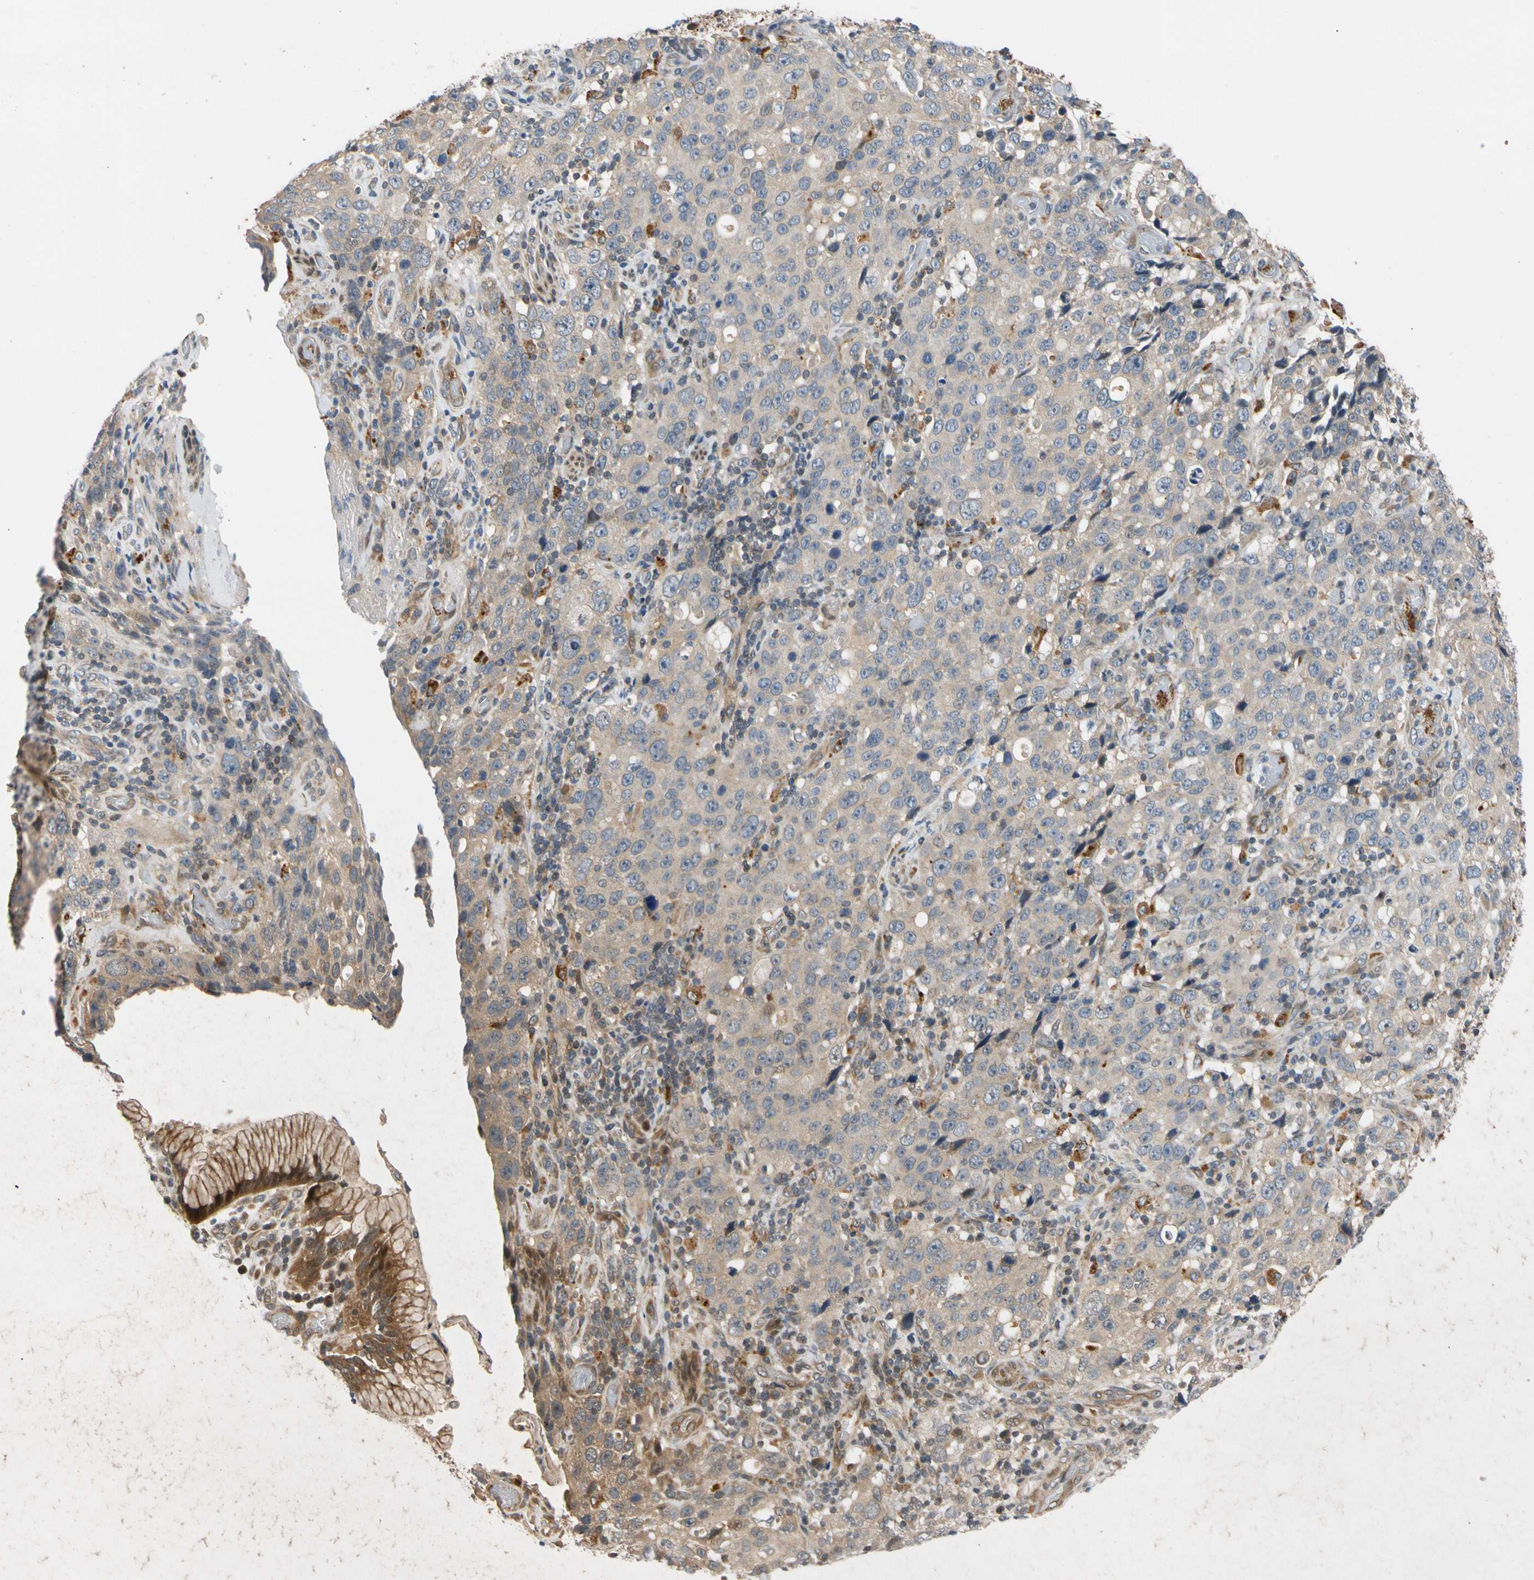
{"staining": {"intensity": "moderate", "quantity": "<25%", "location": "cytoplasmic/membranous"}, "tissue": "stomach cancer", "cell_type": "Tumor cells", "image_type": "cancer", "snomed": [{"axis": "morphology", "description": "Normal tissue, NOS"}, {"axis": "morphology", "description": "Adenocarcinoma, NOS"}, {"axis": "topography", "description": "Stomach"}], "caption": "The immunohistochemical stain highlights moderate cytoplasmic/membranous expression in tumor cells of stomach cancer tissue. The protein is stained brown, and the nuclei are stained in blue (DAB IHC with brightfield microscopy, high magnification).", "gene": "CNST", "patient": {"sex": "male", "age": 48}}